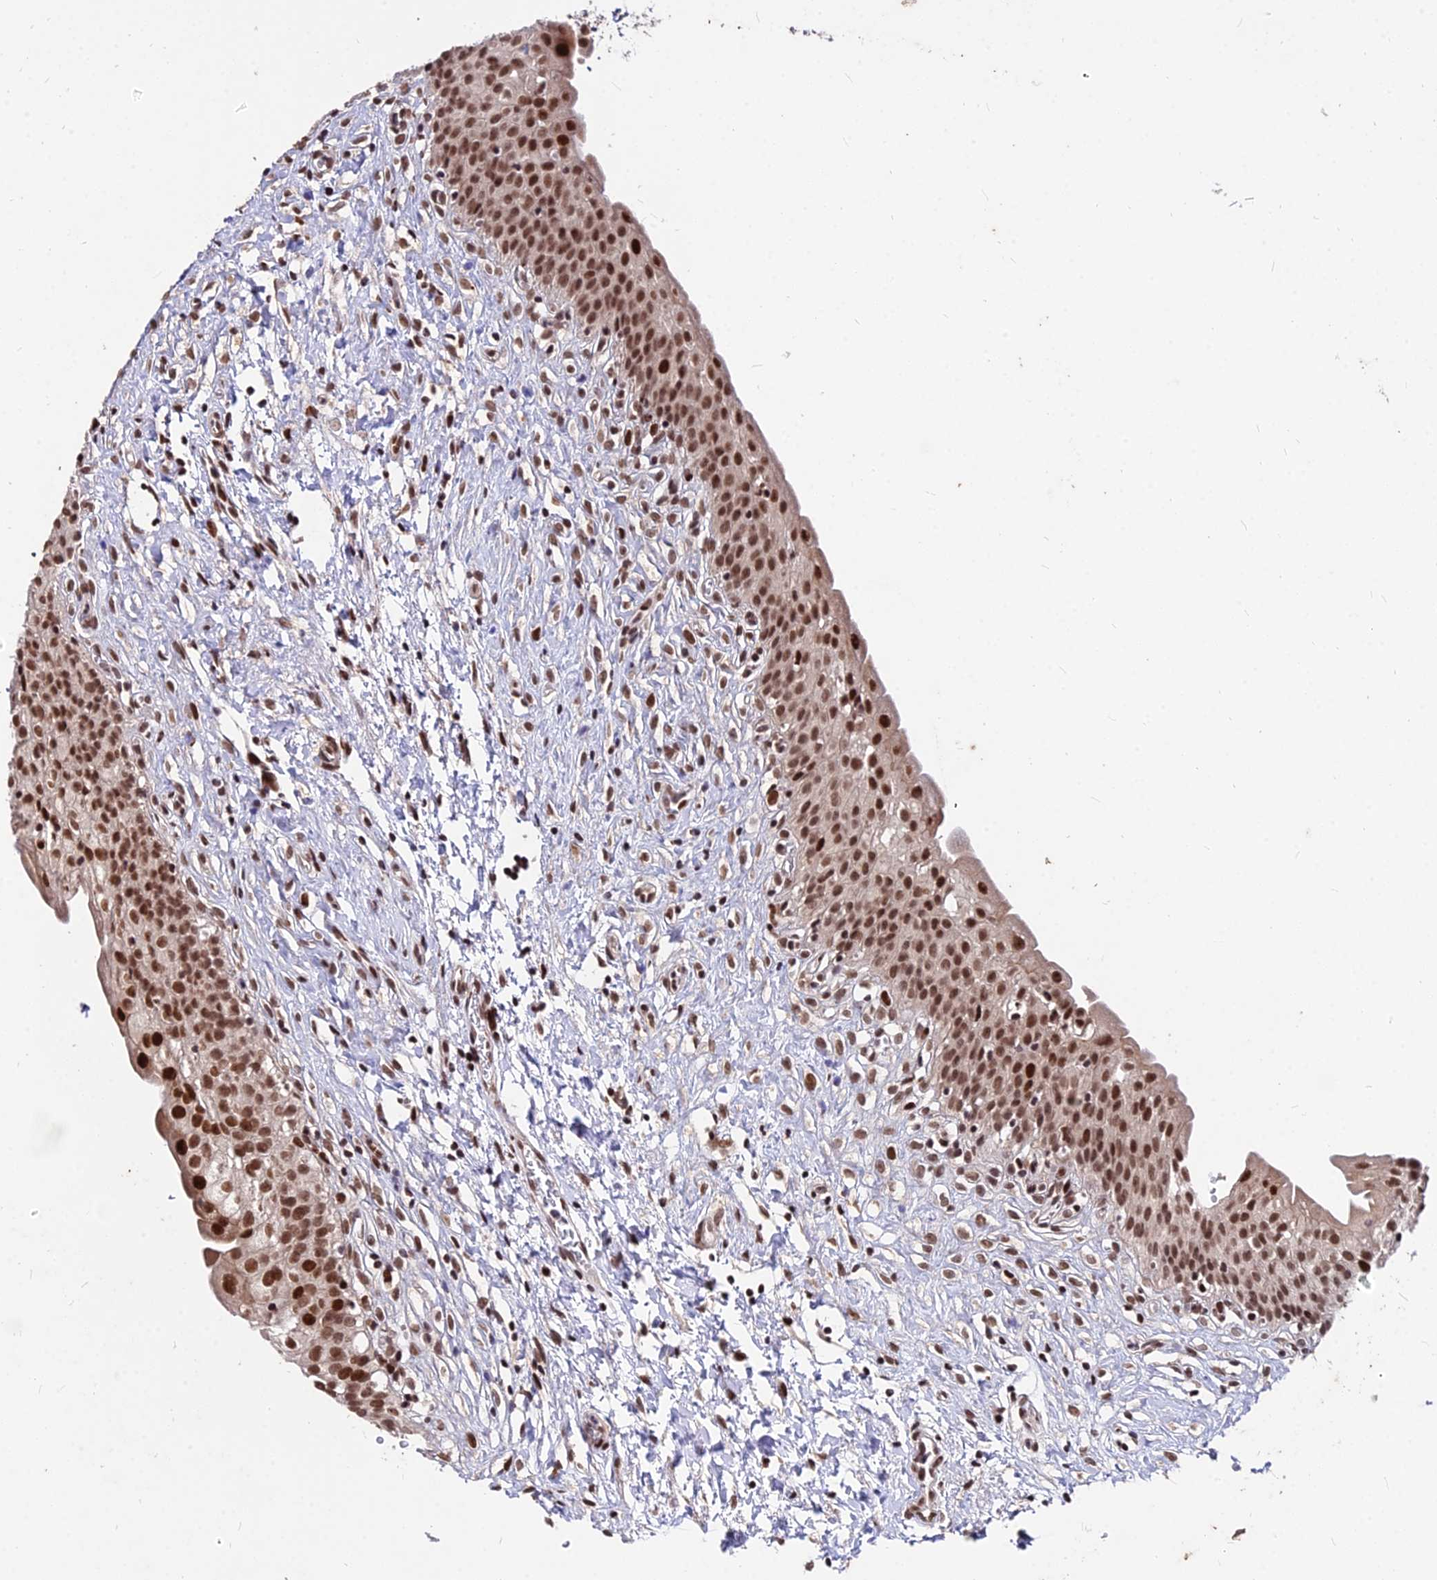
{"staining": {"intensity": "strong", "quantity": ">75%", "location": "nuclear"}, "tissue": "urinary bladder", "cell_type": "Urothelial cells", "image_type": "normal", "snomed": [{"axis": "morphology", "description": "Normal tissue, NOS"}, {"axis": "topography", "description": "Urinary bladder"}], "caption": "Benign urinary bladder reveals strong nuclear positivity in approximately >75% of urothelial cells, visualized by immunohistochemistry. Nuclei are stained in blue.", "gene": "ZBED4", "patient": {"sex": "male", "age": 51}}